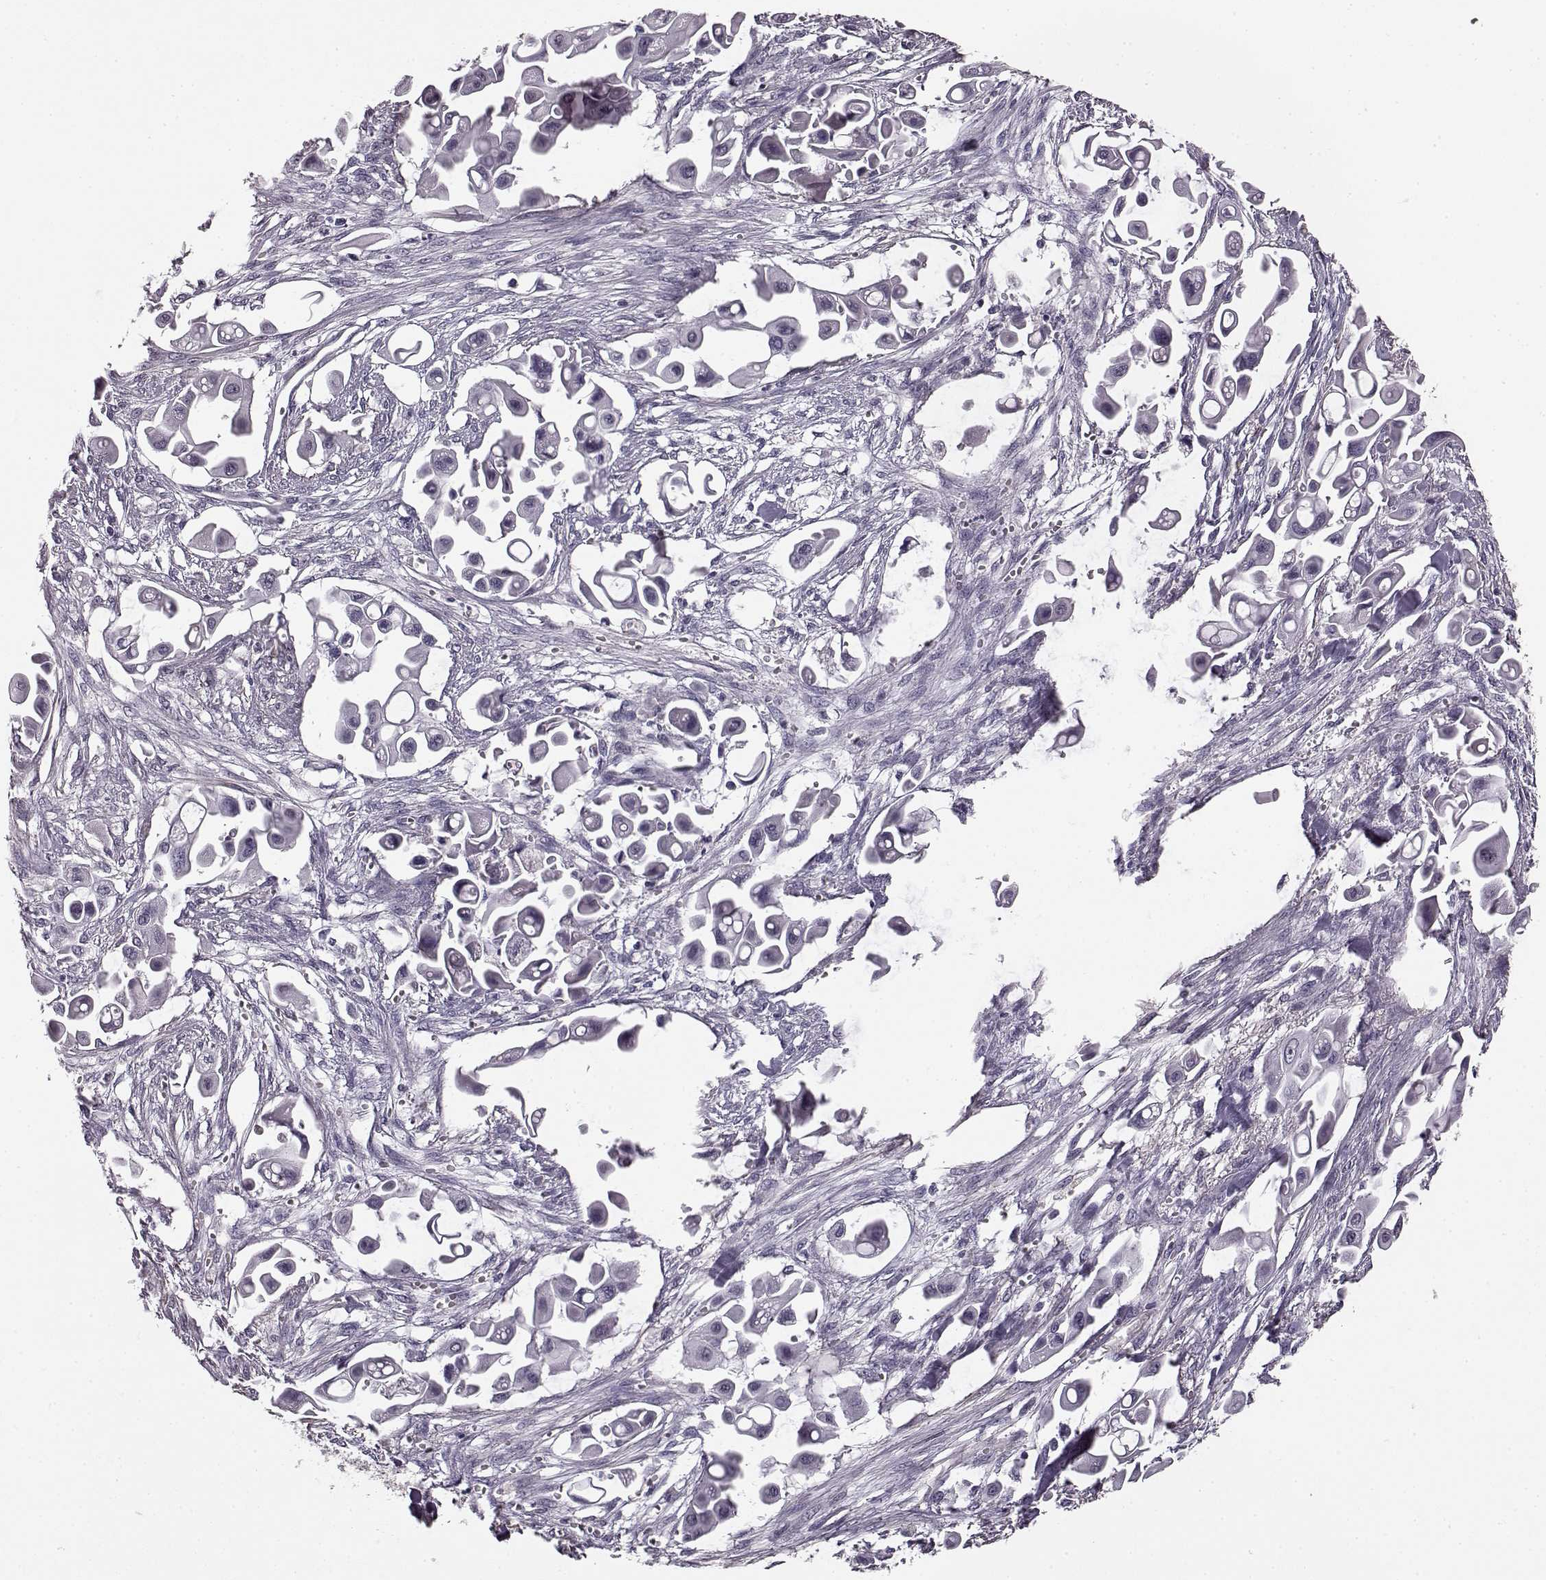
{"staining": {"intensity": "negative", "quantity": "none", "location": "none"}, "tissue": "pancreatic cancer", "cell_type": "Tumor cells", "image_type": "cancer", "snomed": [{"axis": "morphology", "description": "Adenocarcinoma, NOS"}, {"axis": "topography", "description": "Pancreas"}], "caption": "Tumor cells show no significant protein expression in pancreatic cancer (adenocarcinoma). The staining was performed using DAB to visualize the protein expression in brown, while the nuclei were stained in blue with hematoxylin (Magnification: 20x).", "gene": "SLCO3A1", "patient": {"sex": "male", "age": 50}}